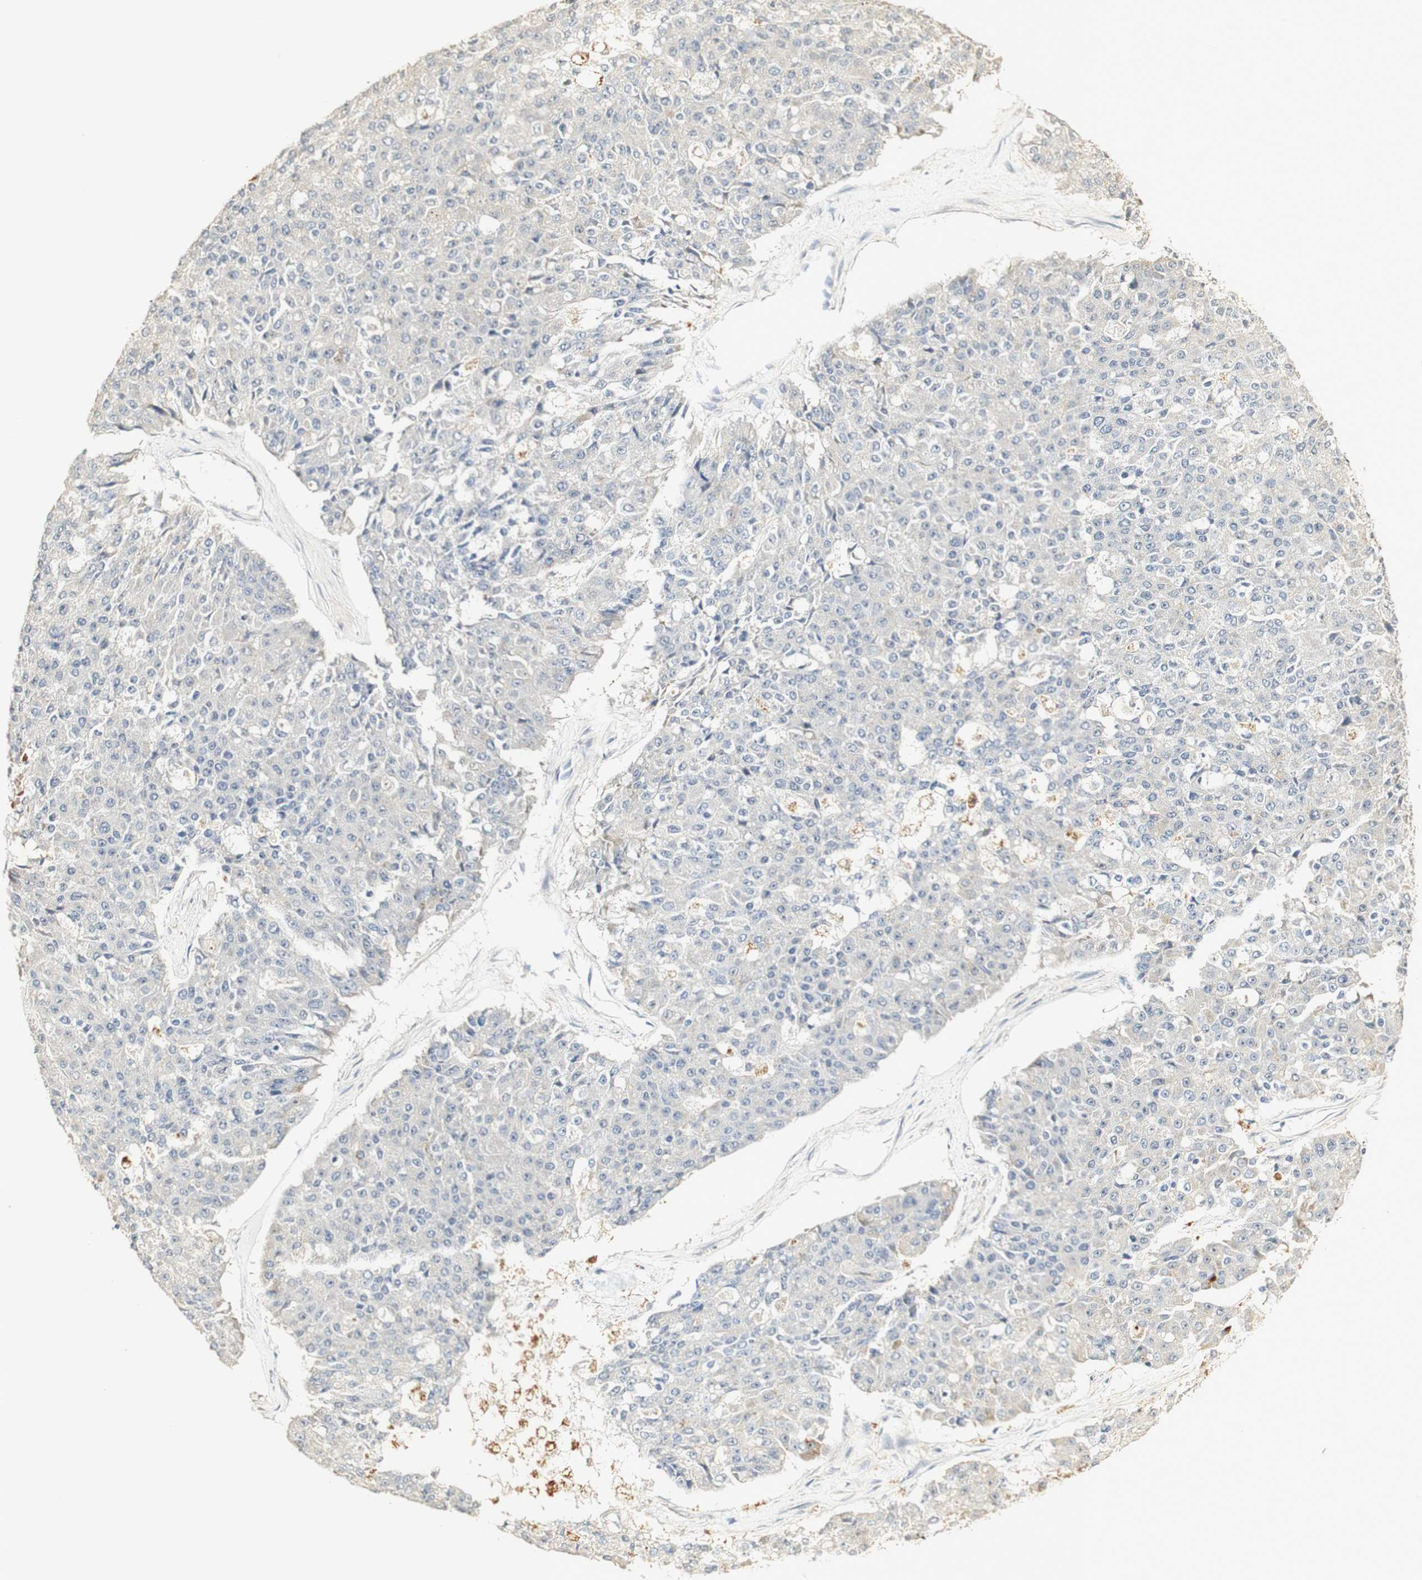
{"staining": {"intensity": "weak", "quantity": "<25%", "location": "cytoplasmic/membranous"}, "tissue": "pancreatic cancer", "cell_type": "Tumor cells", "image_type": "cancer", "snomed": [{"axis": "morphology", "description": "Adenocarcinoma, NOS"}, {"axis": "topography", "description": "Pancreas"}], "caption": "Human pancreatic cancer stained for a protein using IHC shows no staining in tumor cells.", "gene": "SYT7", "patient": {"sex": "male", "age": 50}}